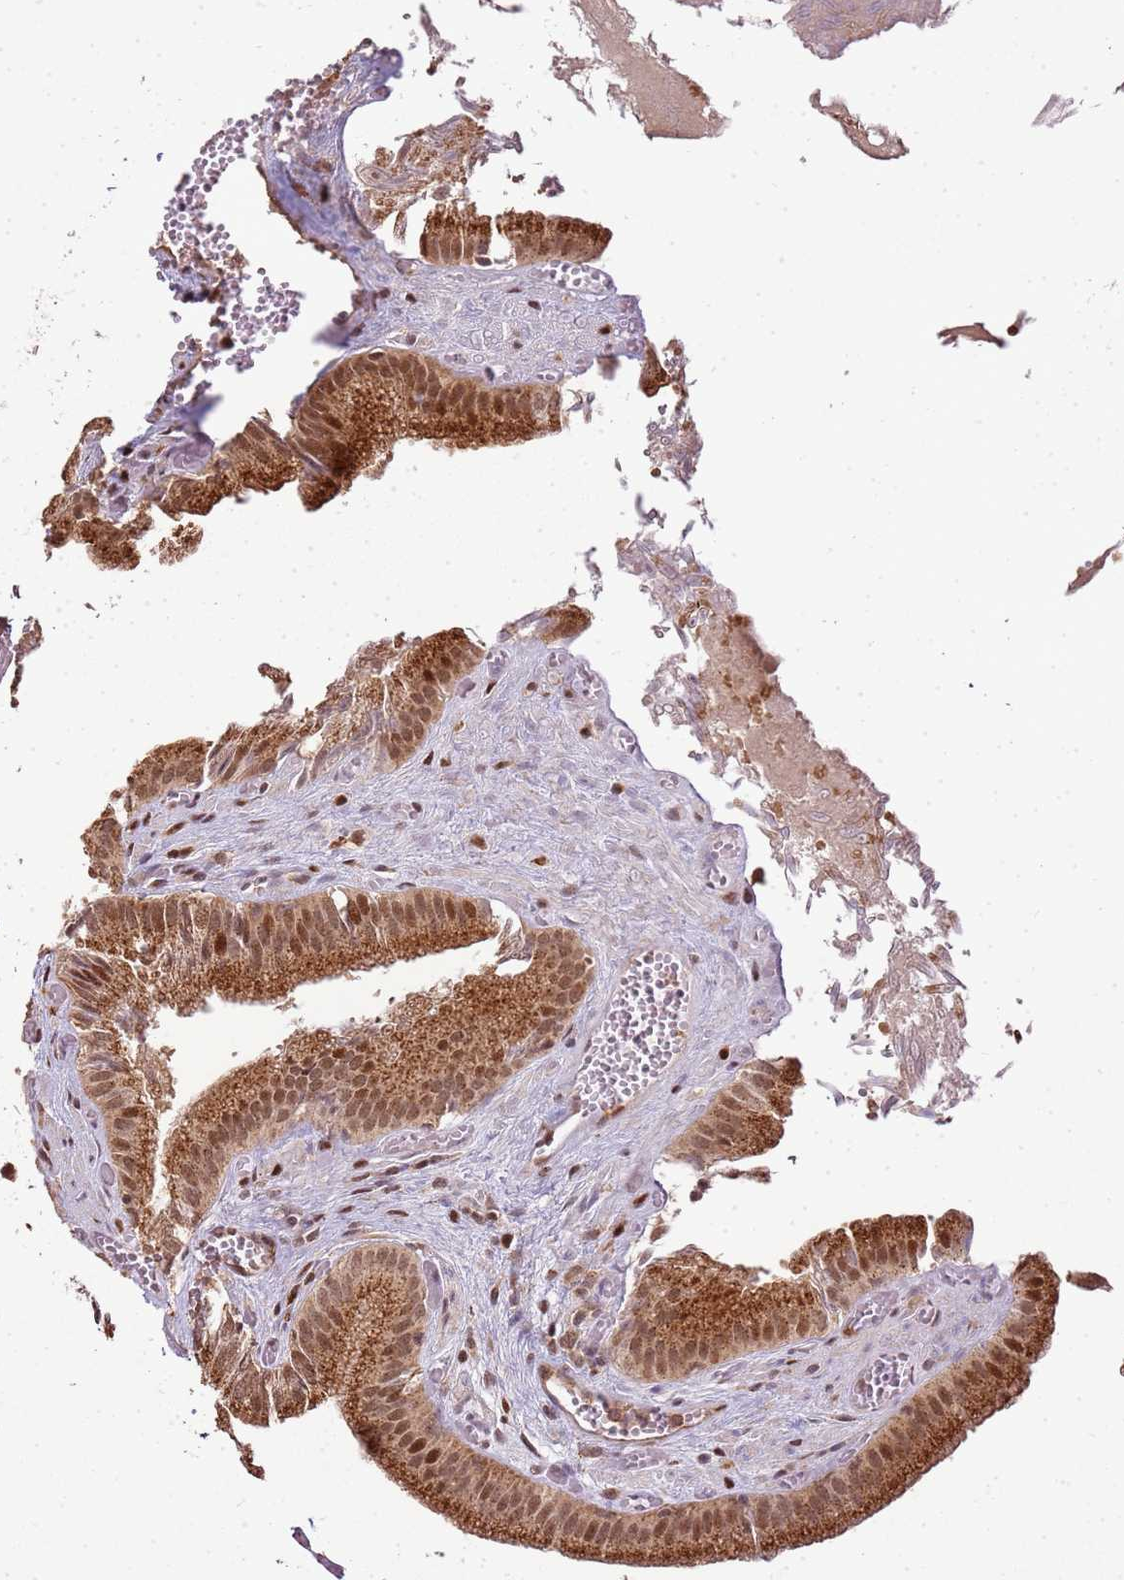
{"staining": {"intensity": "strong", "quantity": ">75%", "location": "cytoplasmic/membranous,nuclear"}, "tissue": "gallbladder", "cell_type": "Glandular cells", "image_type": "normal", "snomed": [{"axis": "morphology", "description": "Normal tissue, NOS"}, {"axis": "topography", "description": "Gallbladder"}, {"axis": "topography", "description": "Peripheral nerve tissue"}], "caption": "Immunohistochemistry image of normal gallbladder: gallbladder stained using IHC demonstrates high levels of strong protein expression localized specifically in the cytoplasmic/membranous,nuclear of glandular cells, appearing as a cytoplasmic/membranous,nuclear brown color.", "gene": "PEX14", "patient": {"sex": "male", "age": 17}}